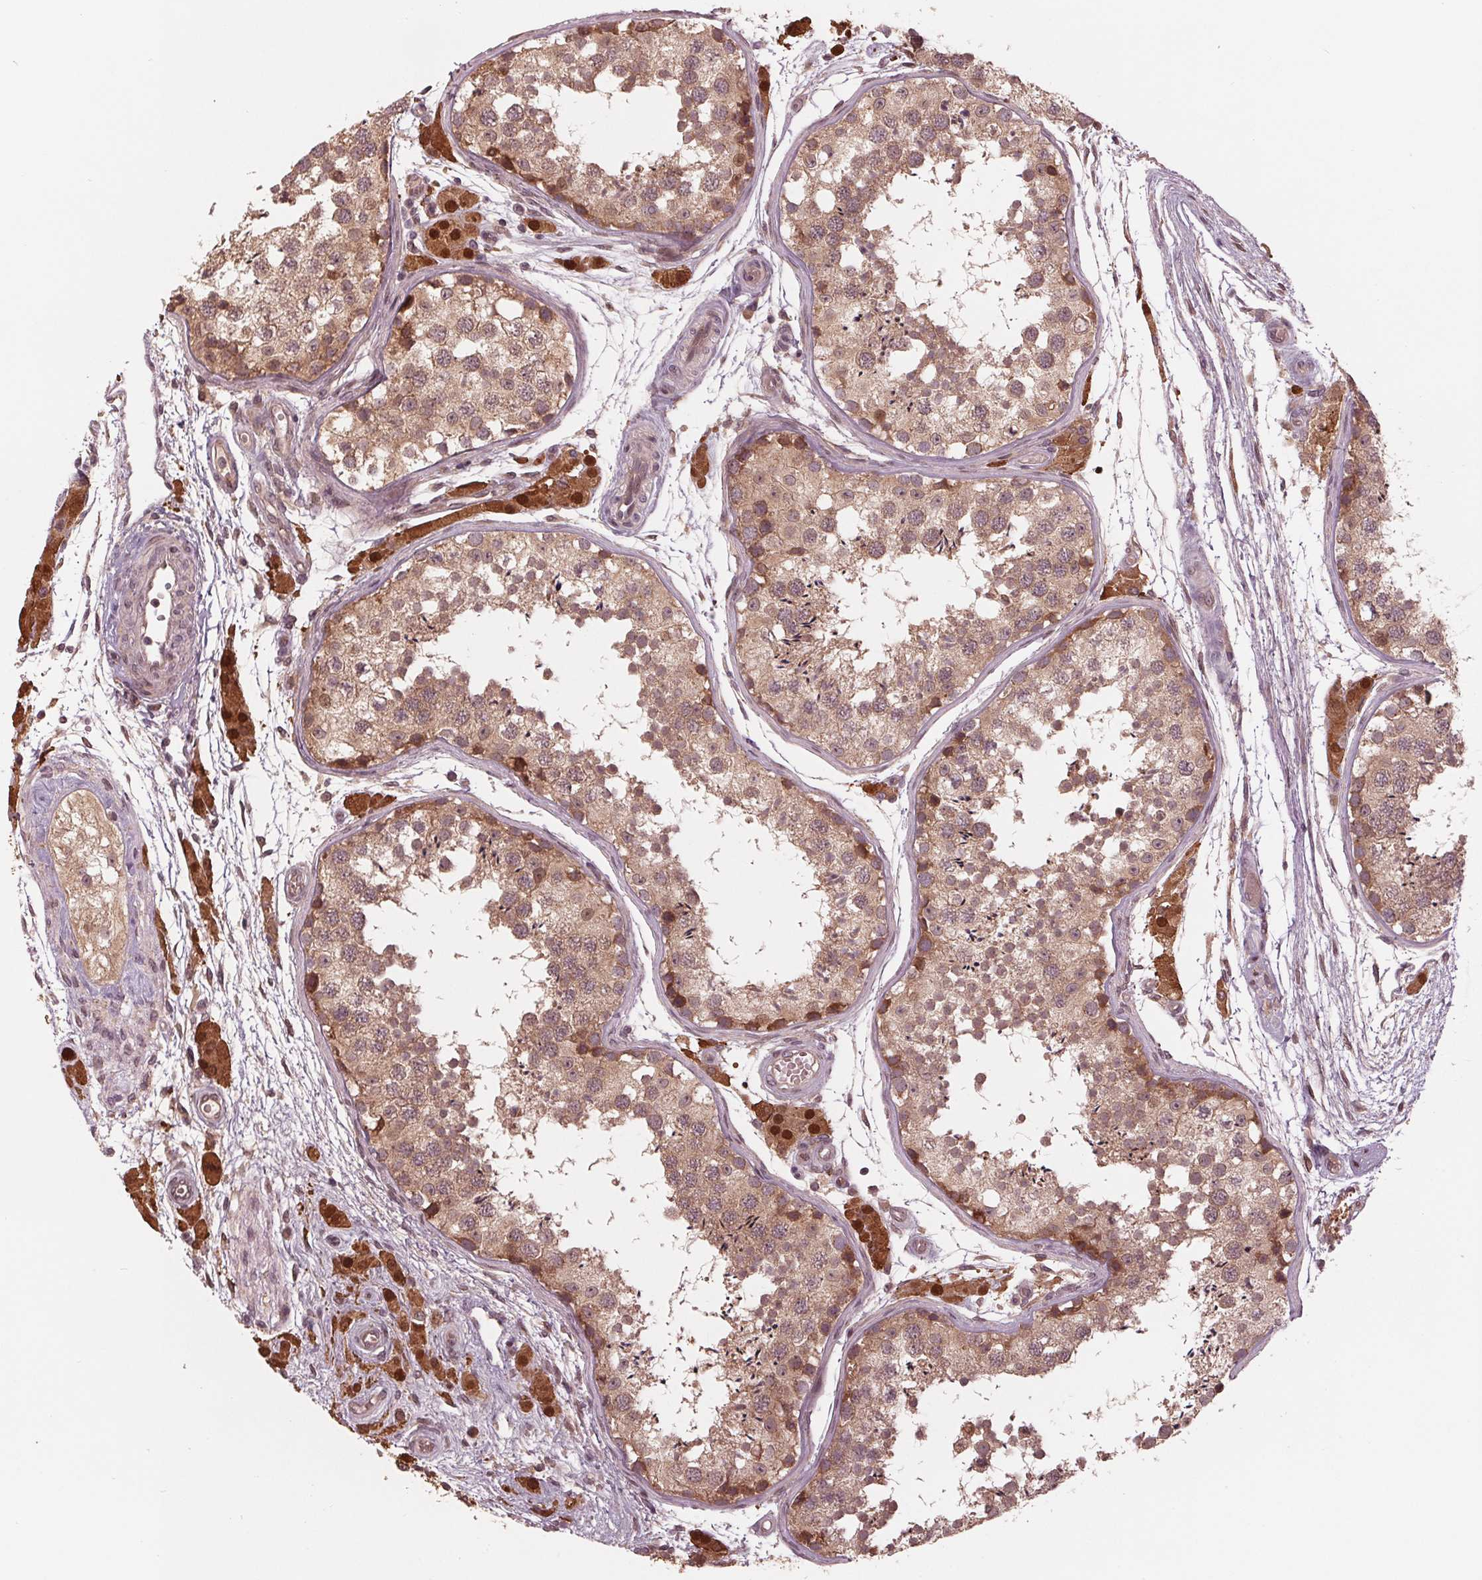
{"staining": {"intensity": "moderate", "quantity": ">75%", "location": "cytoplasmic/membranous,nuclear"}, "tissue": "testis", "cell_type": "Cells in seminiferous ducts", "image_type": "normal", "snomed": [{"axis": "morphology", "description": "Normal tissue, NOS"}, {"axis": "morphology", "description": "Seminoma, NOS"}, {"axis": "topography", "description": "Testis"}], "caption": "Normal testis was stained to show a protein in brown. There is medium levels of moderate cytoplasmic/membranous,nuclear expression in approximately >75% of cells in seminiferous ducts.", "gene": "ZNF471", "patient": {"sex": "male", "age": 29}}